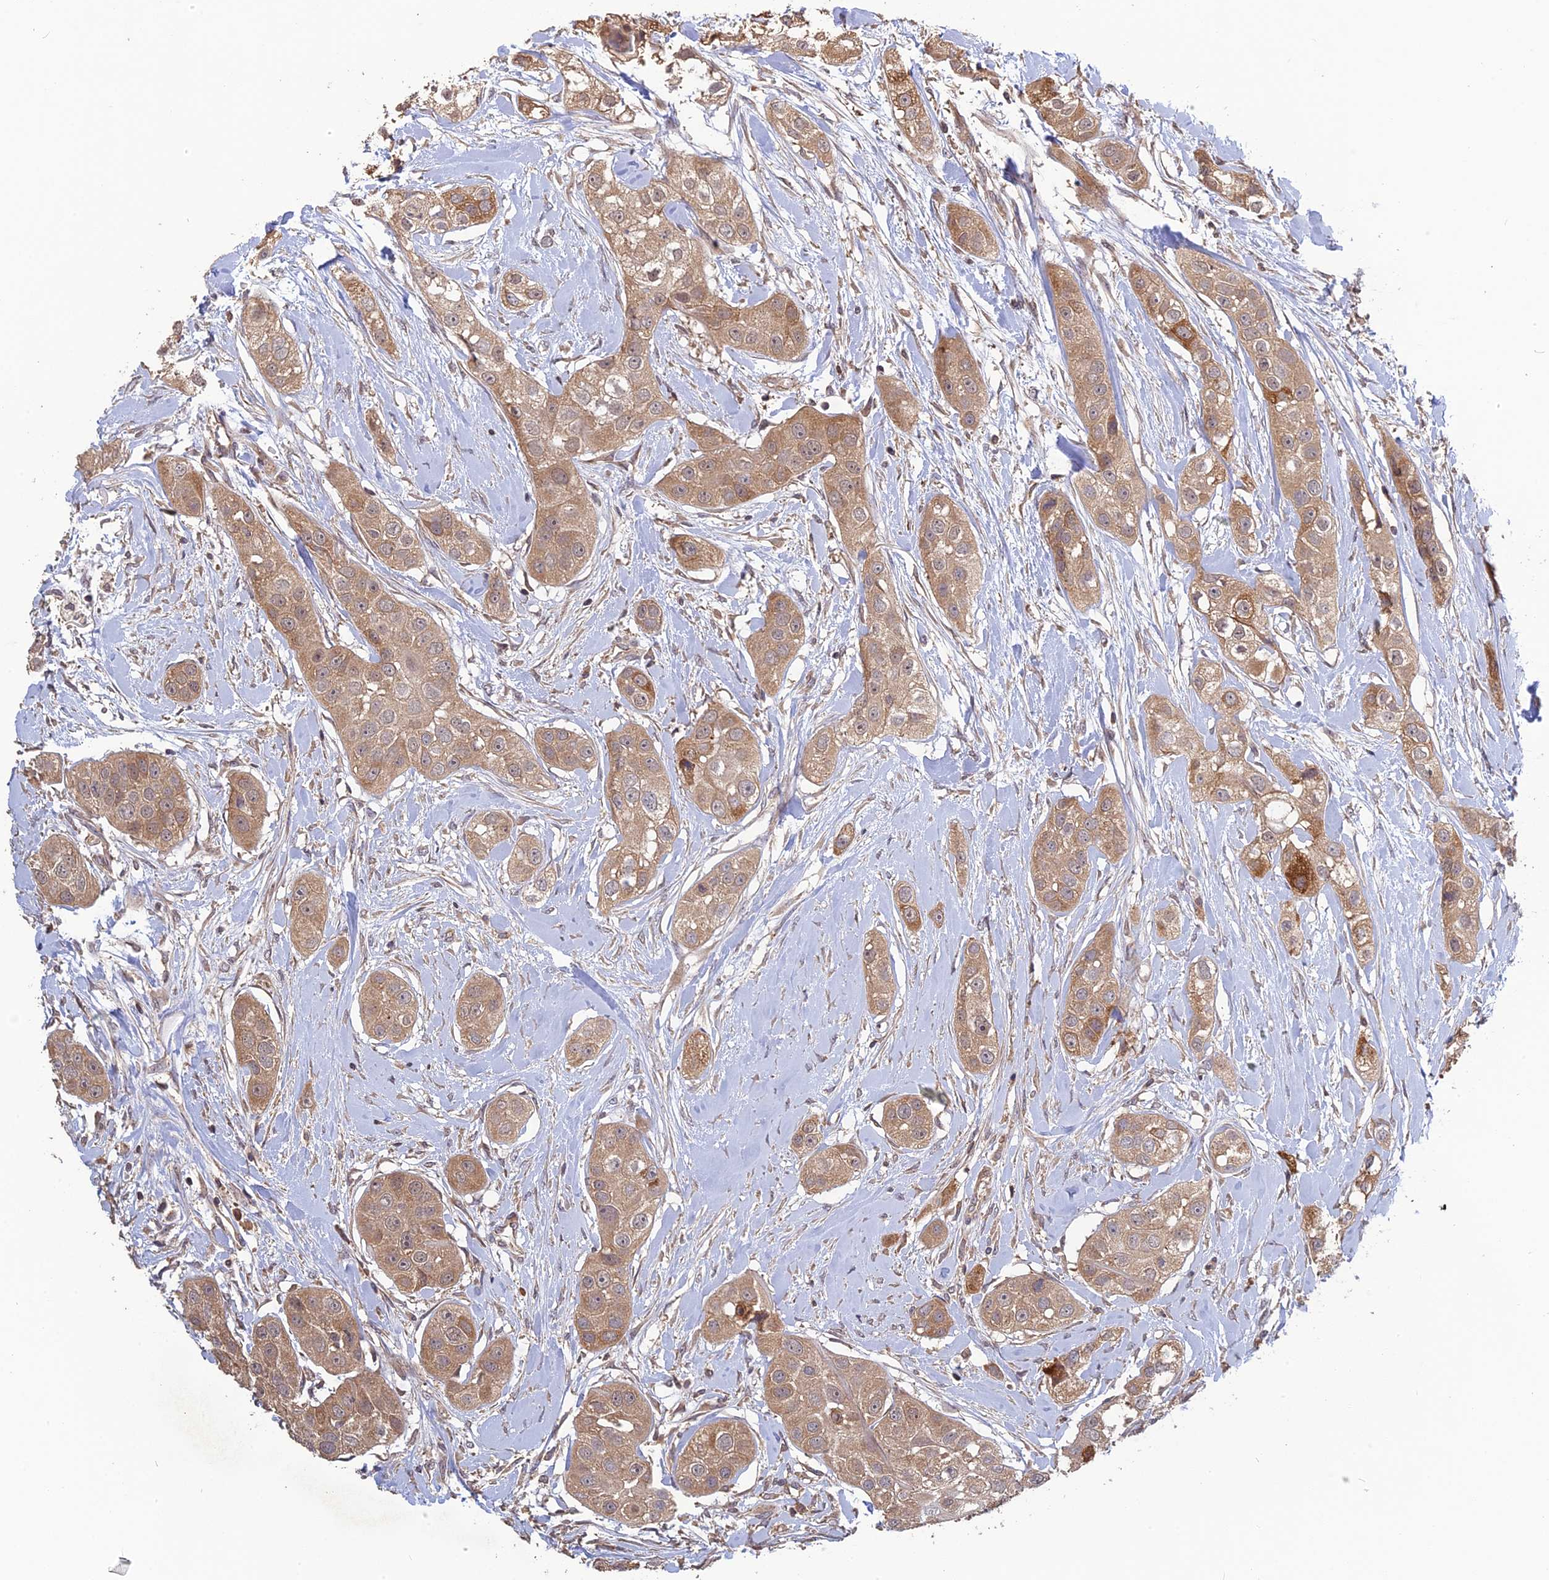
{"staining": {"intensity": "moderate", "quantity": ">75%", "location": "cytoplasmic/membranous"}, "tissue": "head and neck cancer", "cell_type": "Tumor cells", "image_type": "cancer", "snomed": [{"axis": "morphology", "description": "Normal tissue, NOS"}, {"axis": "morphology", "description": "Squamous cell carcinoma, NOS"}, {"axis": "topography", "description": "Skeletal muscle"}, {"axis": "topography", "description": "Head-Neck"}], "caption": "Immunohistochemical staining of head and neck cancer reveals moderate cytoplasmic/membranous protein positivity in about >75% of tumor cells. The protein is shown in brown color, while the nuclei are stained blue.", "gene": "ARHGAP40", "patient": {"sex": "male", "age": 51}}